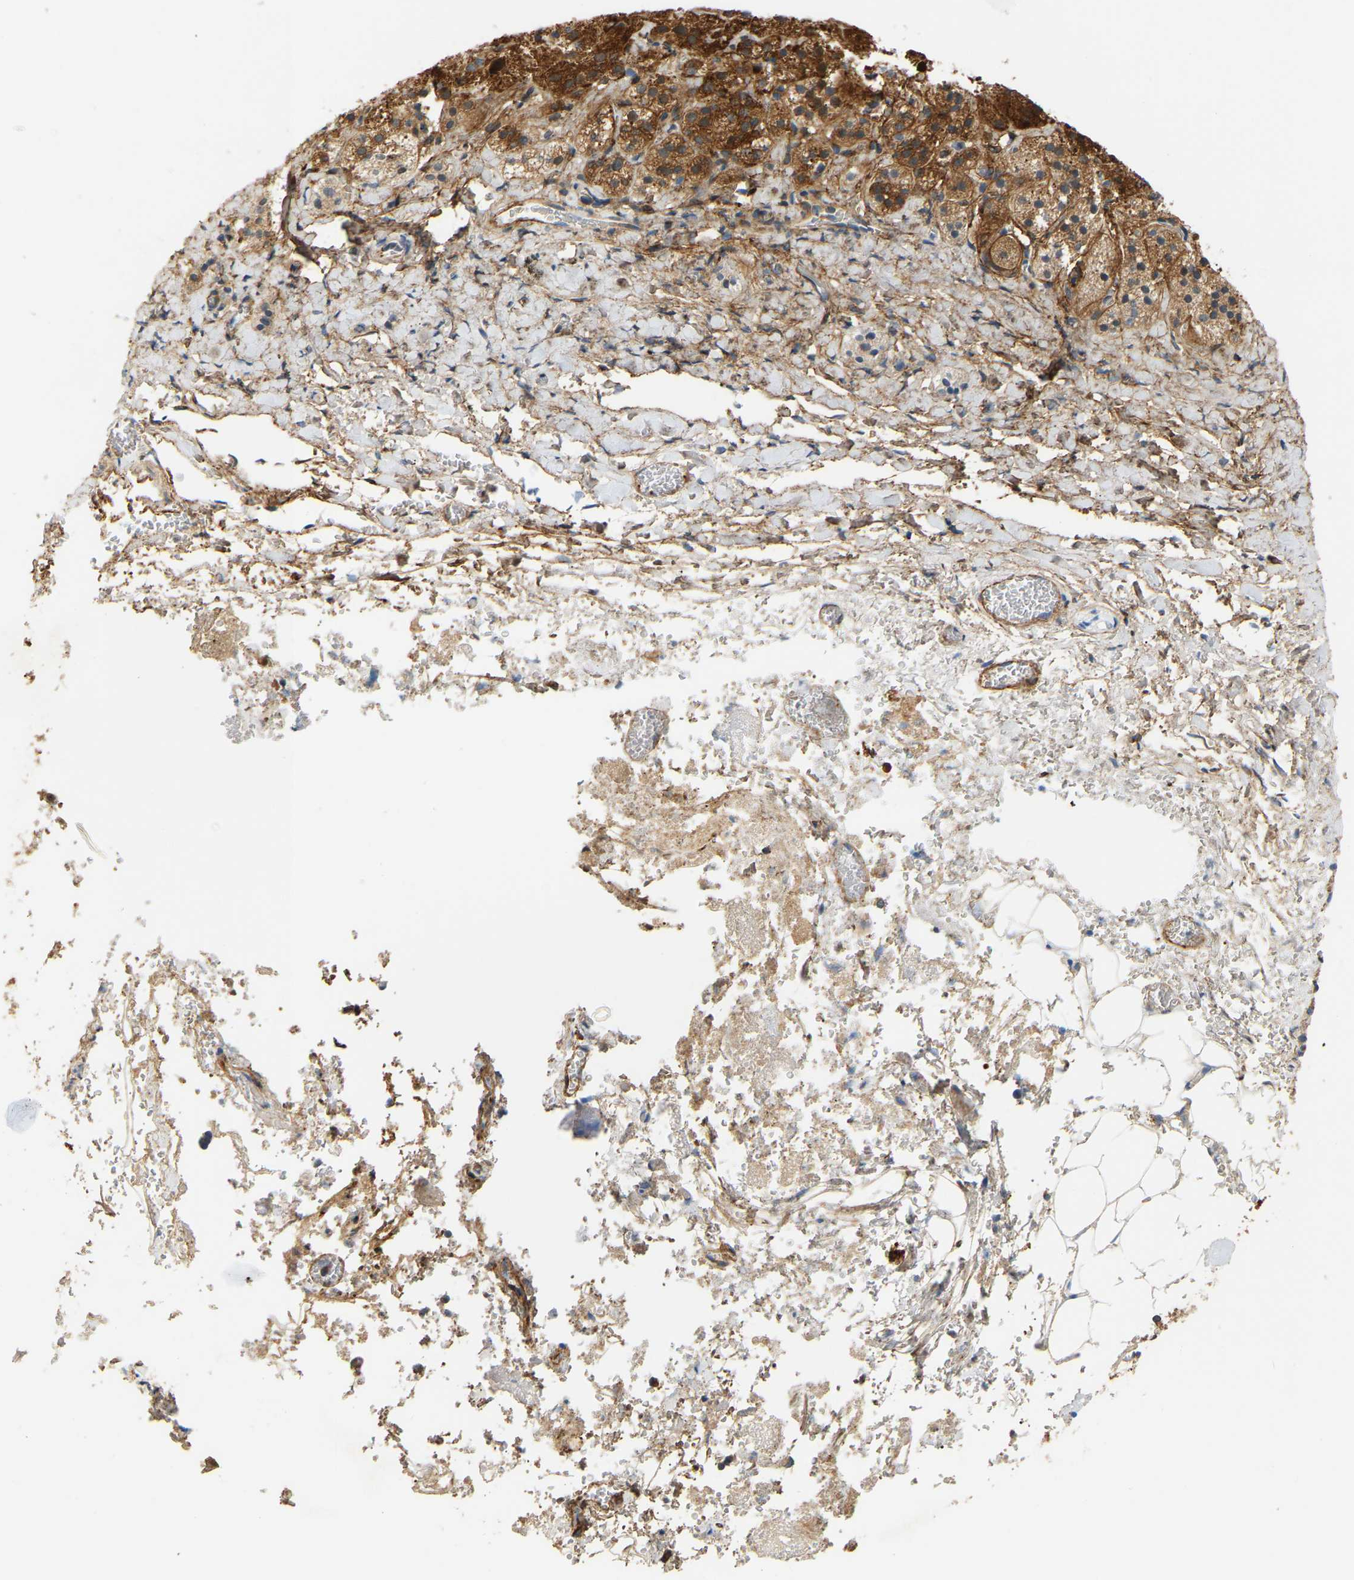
{"staining": {"intensity": "moderate", "quantity": ">75%", "location": "cytoplasmic/membranous"}, "tissue": "adrenal gland", "cell_type": "Glandular cells", "image_type": "normal", "snomed": [{"axis": "morphology", "description": "Normal tissue, NOS"}, {"axis": "topography", "description": "Adrenal gland"}], "caption": "The histopathology image demonstrates immunohistochemical staining of unremarkable adrenal gland. There is moderate cytoplasmic/membranous staining is present in about >75% of glandular cells.", "gene": "PLCG2", "patient": {"sex": "female", "age": 44}}